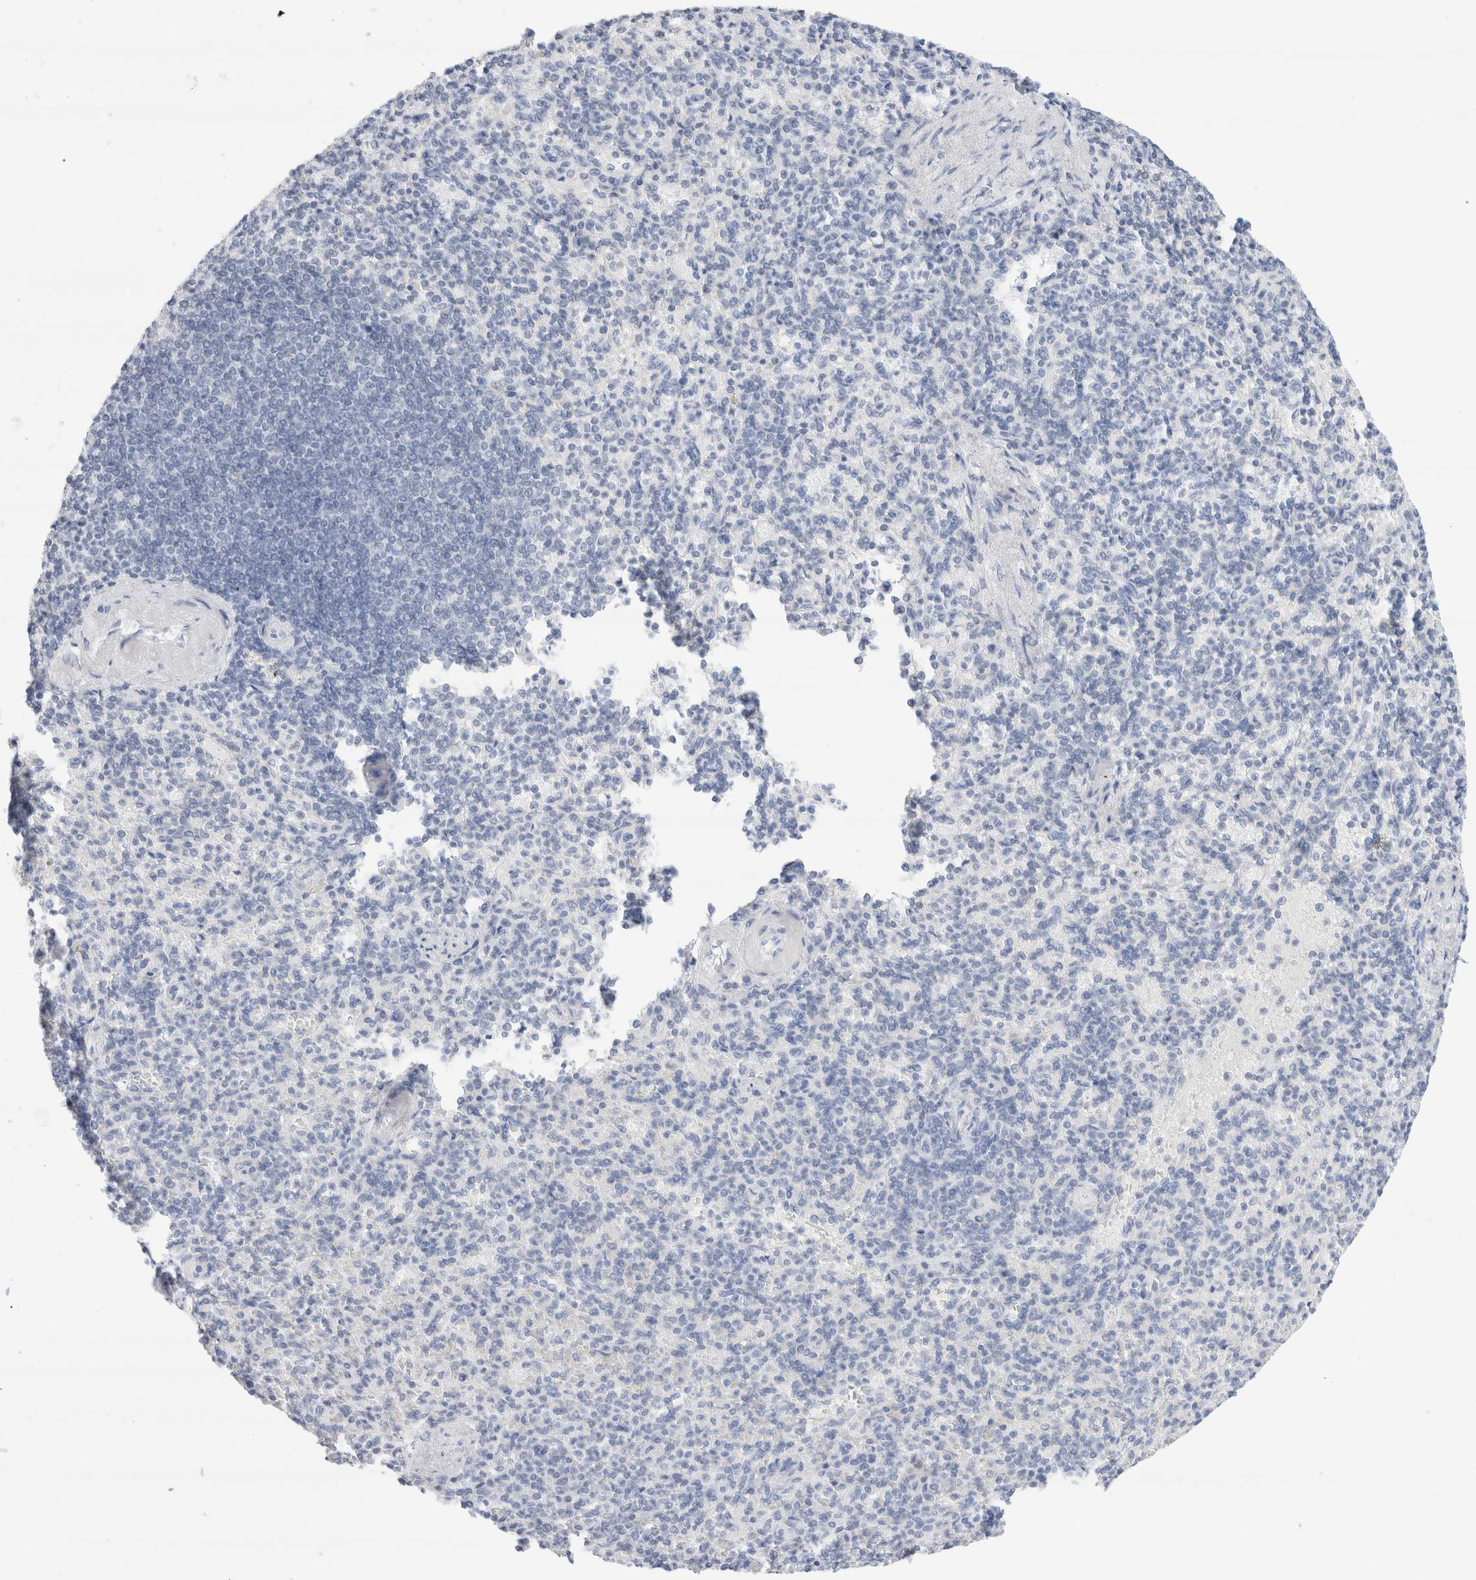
{"staining": {"intensity": "negative", "quantity": "none", "location": "none"}, "tissue": "spleen", "cell_type": "Cells in red pulp", "image_type": "normal", "snomed": [{"axis": "morphology", "description": "Normal tissue, NOS"}, {"axis": "topography", "description": "Spleen"}], "caption": "Immunohistochemistry (IHC) image of unremarkable human spleen stained for a protein (brown), which displays no positivity in cells in red pulp.", "gene": "ECHDC2", "patient": {"sex": "female", "age": 74}}